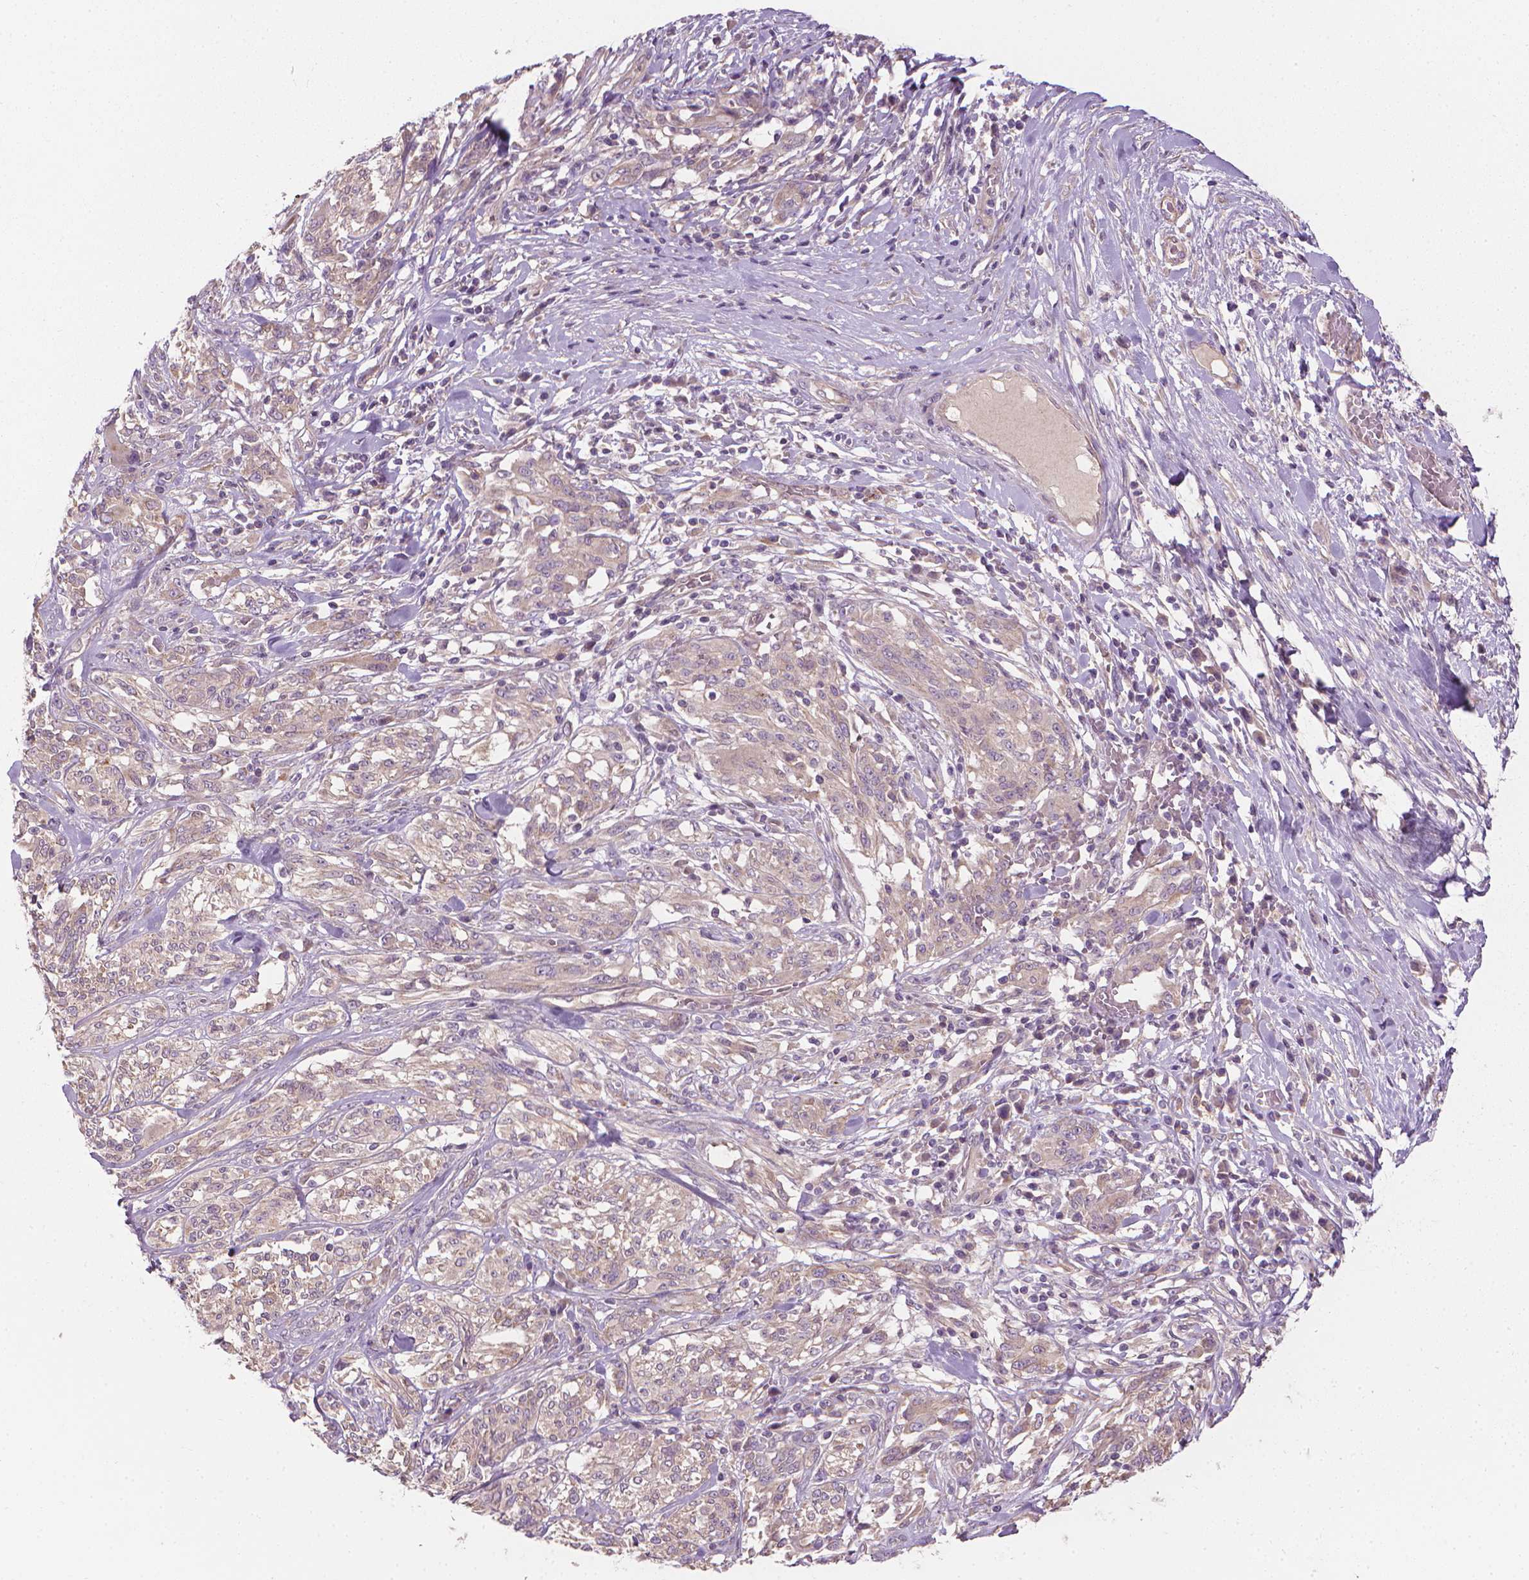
{"staining": {"intensity": "negative", "quantity": "none", "location": "none"}, "tissue": "melanoma", "cell_type": "Tumor cells", "image_type": "cancer", "snomed": [{"axis": "morphology", "description": "Malignant melanoma, NOS"}, {"axis": "topography", "description": "Skin"}], "caption": "DAB (3,3'-diaminobenzidine) immunohistochemical staining of malignant melanoma reveals no significant staining in tumor cells. The staining was performed using DAB to visualize the protein expression in brown, while the nuclei were stained in blue with hematoxylin (Magnification: 20x).", "gene": "RIIAD1", "patient": {"sex": "female", "age": 91}}